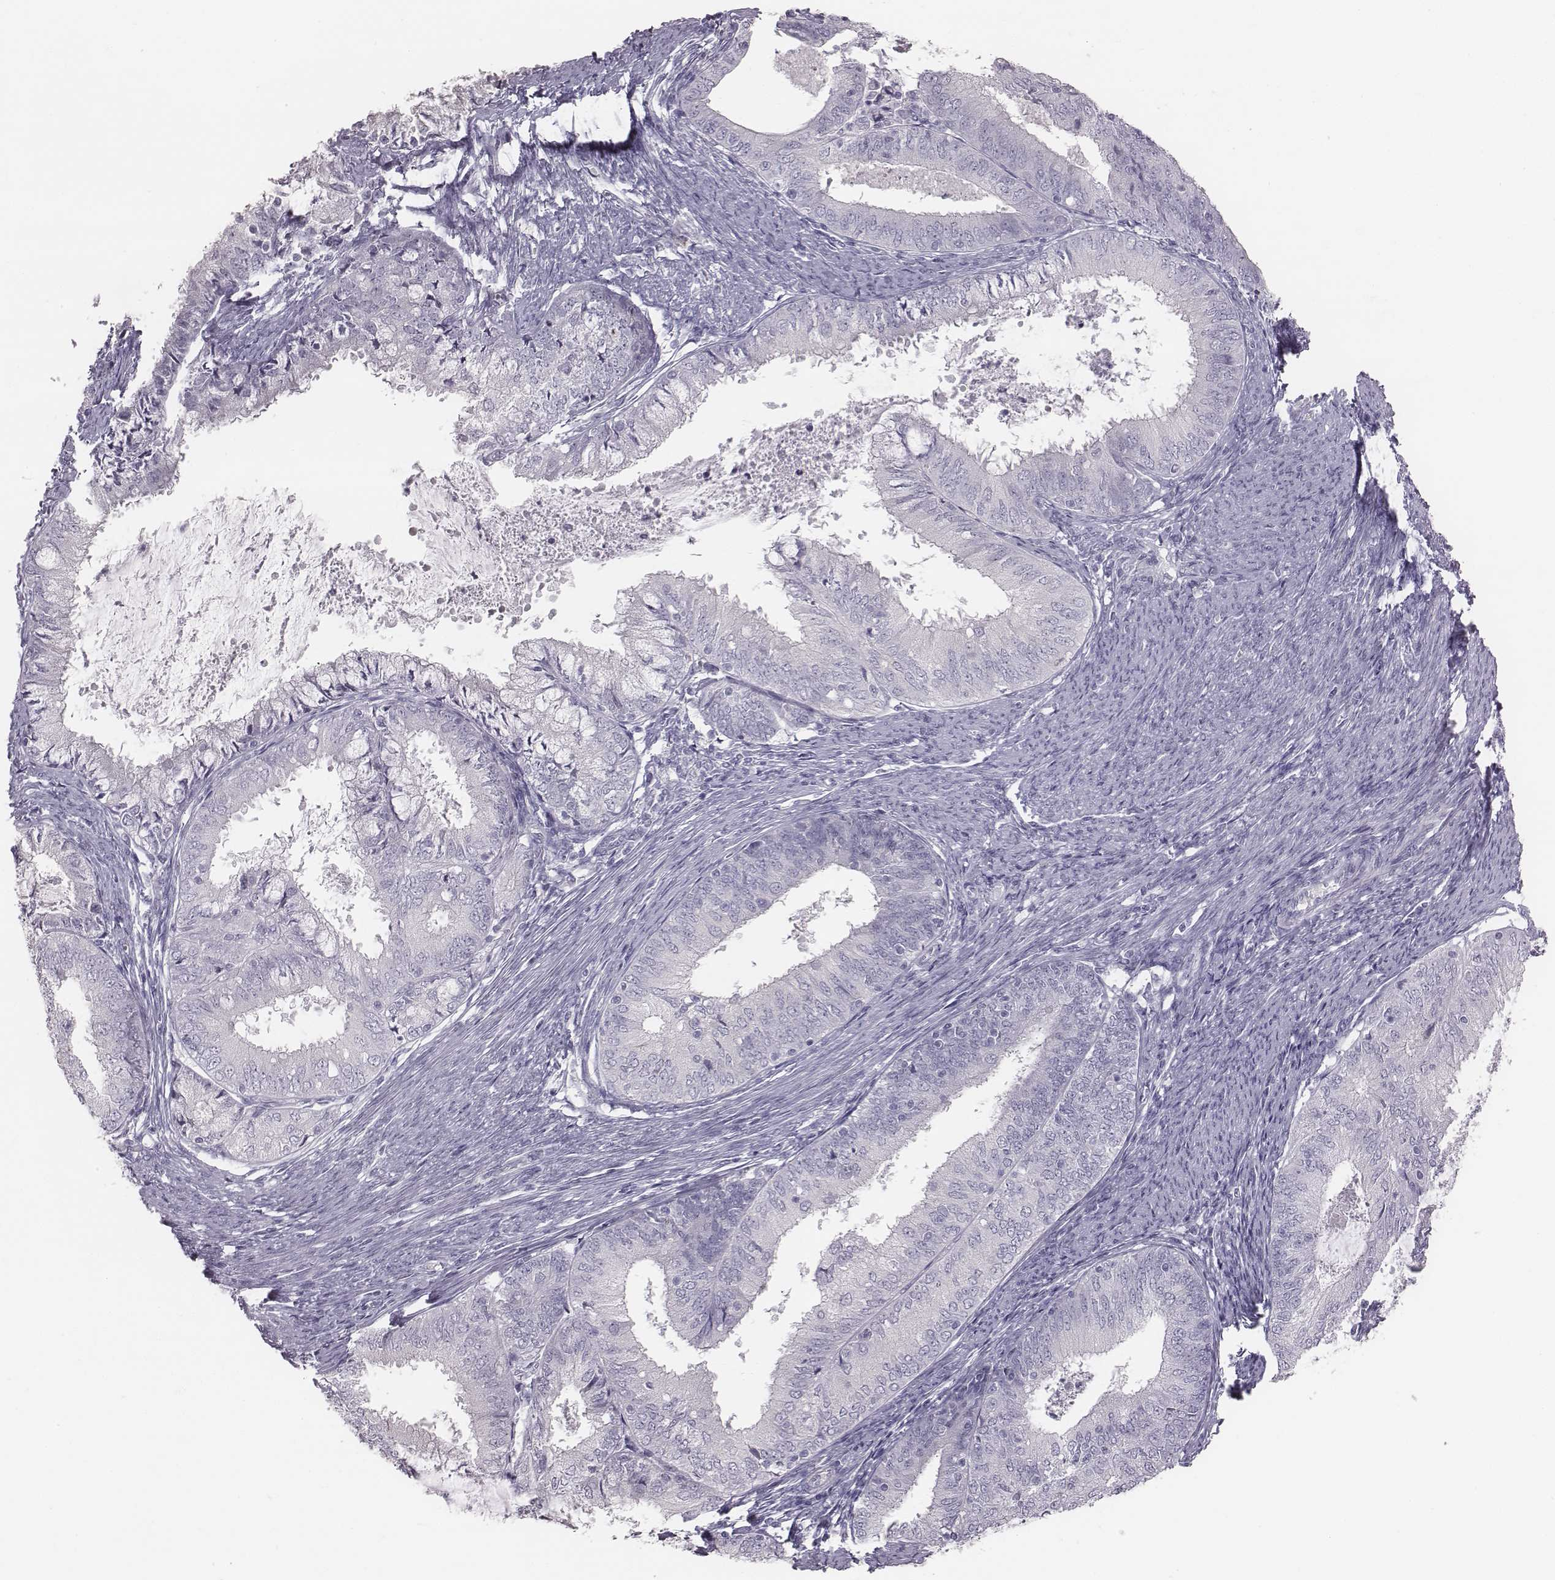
{"staining": {"intensity": "negative", "quantity": "none", "location": "none"}, "tissue": "endometrial cancer", "cell_type": "Tumor cells", "image_type": "cancer", "snomed": [{"axis": "morphology", "description": "Adenocarcinoma, NOS"}, {"axis": "topography", "description": "Endometrium"}], "caption": "A micrograph of endometrial adenocarcinoma stained for a protein reveals no brown staining in tumor cells.", "gene": "C6orf58", "patient": {"sex": "female", "age": 57}}